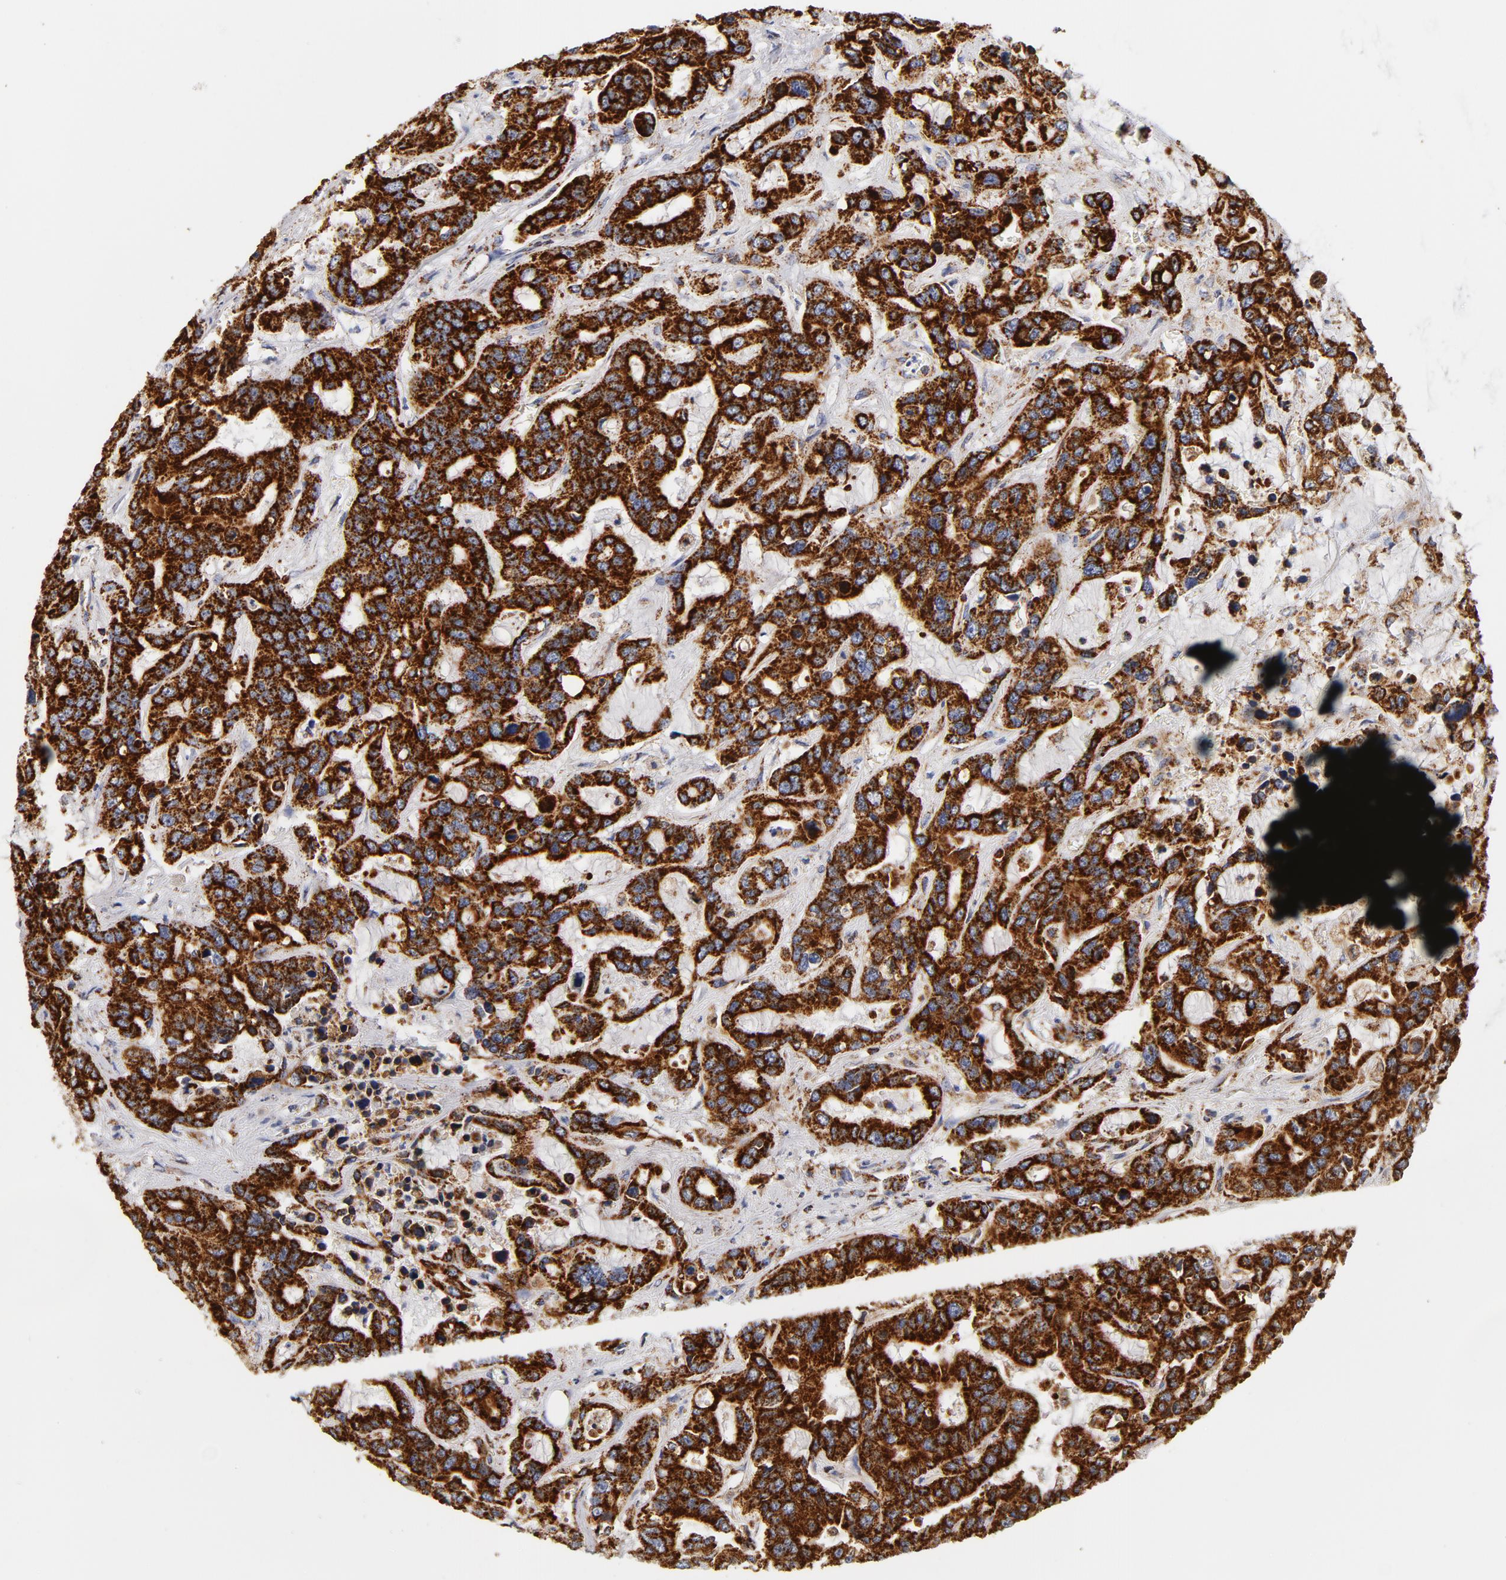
{"staining": {"intensity": "strong", "quantity": ">75%", "location": "cytoplasmic/membranous"}, "tissue": "liver cancer", "cell_type": "Tumor cells", "image_type": "cancer", "snomed": [{"axis": "morphology", "description": "Cholangiocarcinoma"}, {"axis": "topography", "description": "Liver"}], "caption": "Human liver cancer stained with a brown dye demonstrates strong cytoplasmic/membranous positive staining in approximately >75% of tumor cells.", "gene": "ECHS1", "patient": {"sex": "female", "age": 65}}